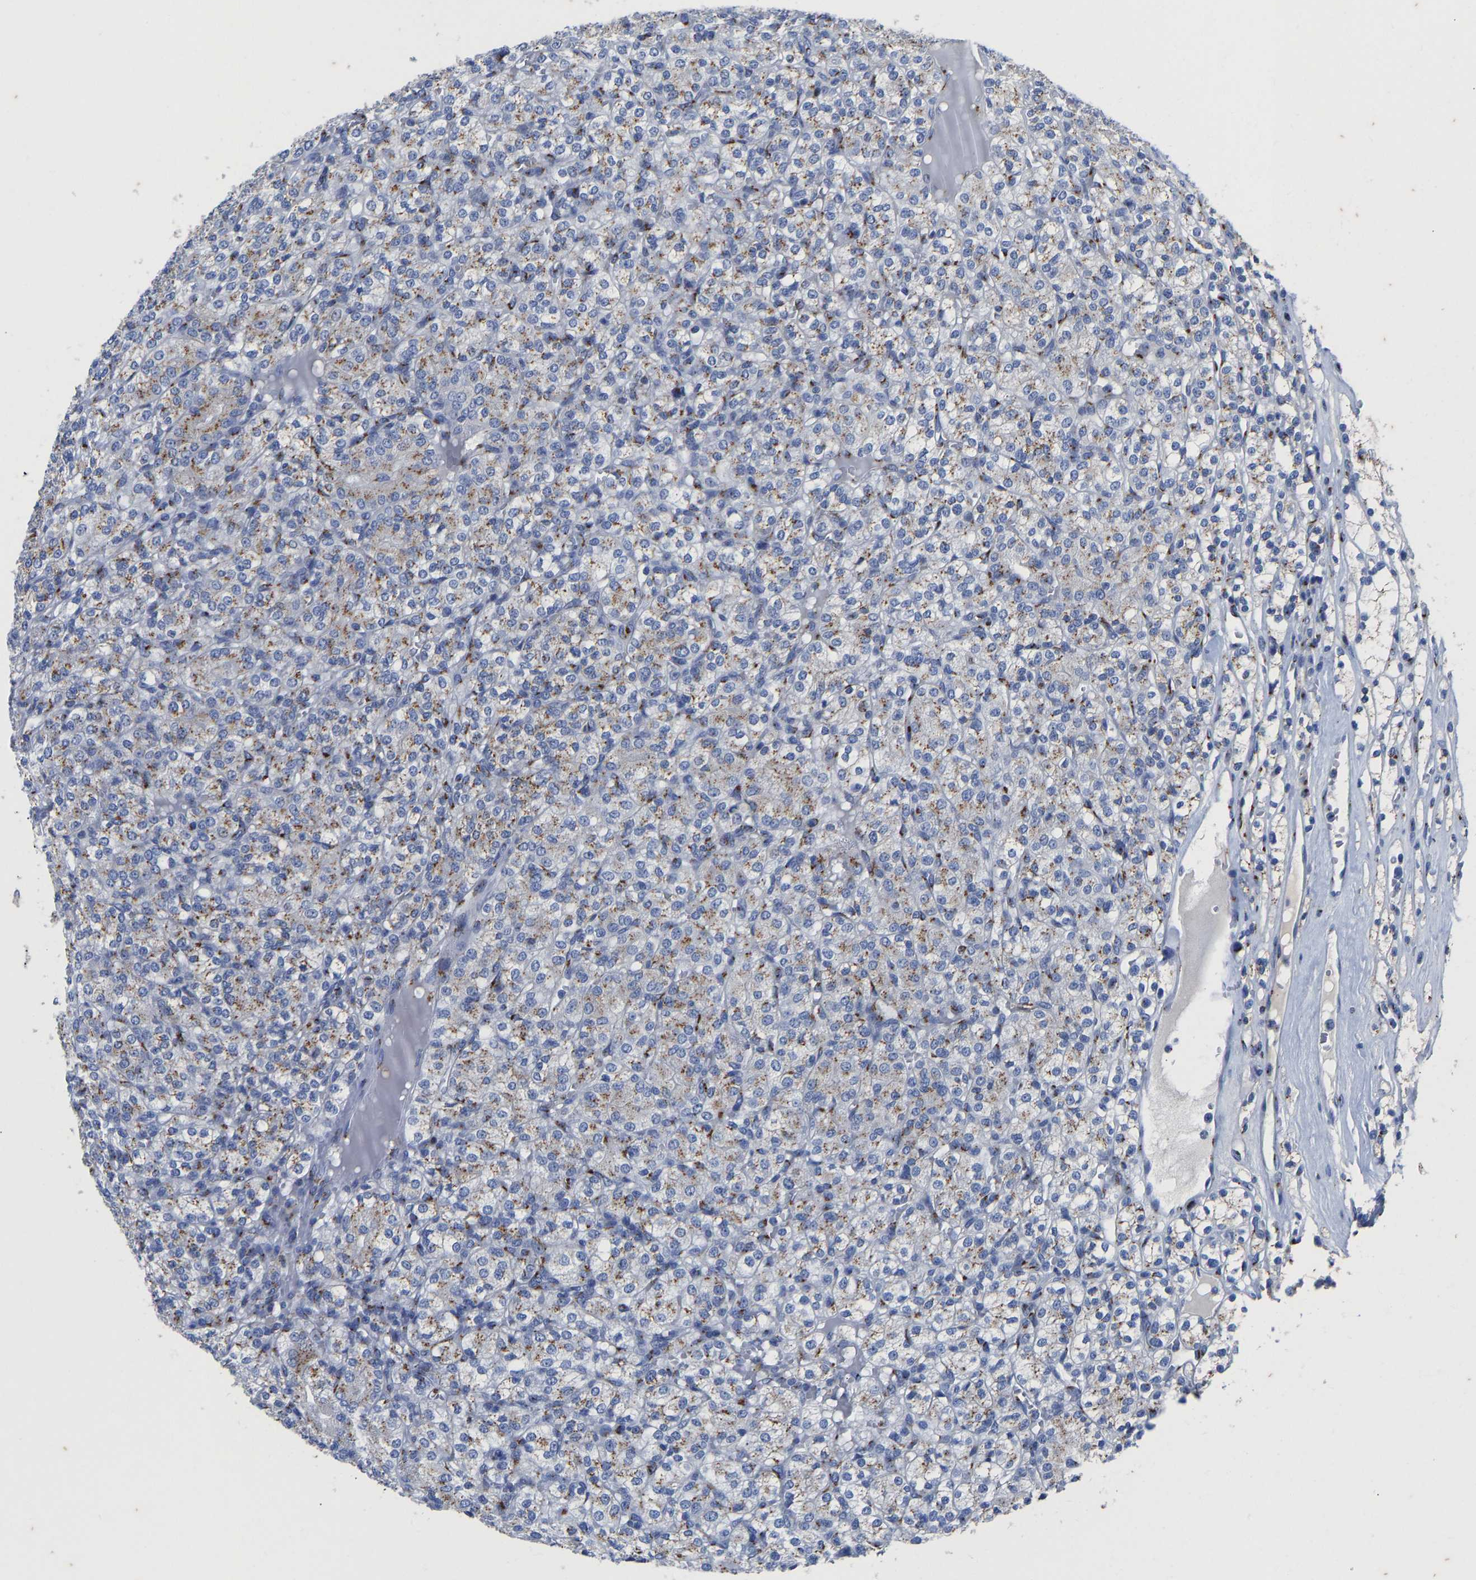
{"staining": {"intensity": "moderate", "quantity": "25%-75%", "location": "cytoplasmic/membranous"}, "tissue": "renal cancer", "cell_type": "Tumor cells", "image_type": "cancer", "snomed": [{"axis": "morphology", "description": "Adenocarcinoma, NOS"}, {"axis": "topography", "description": "Kidney"}], "caption": "Renal cancer stained with a protein marker displays moderate staining in tumor cells.", "gene": "TMEM87A", "patient": {"sex": "male", "age": 77}}